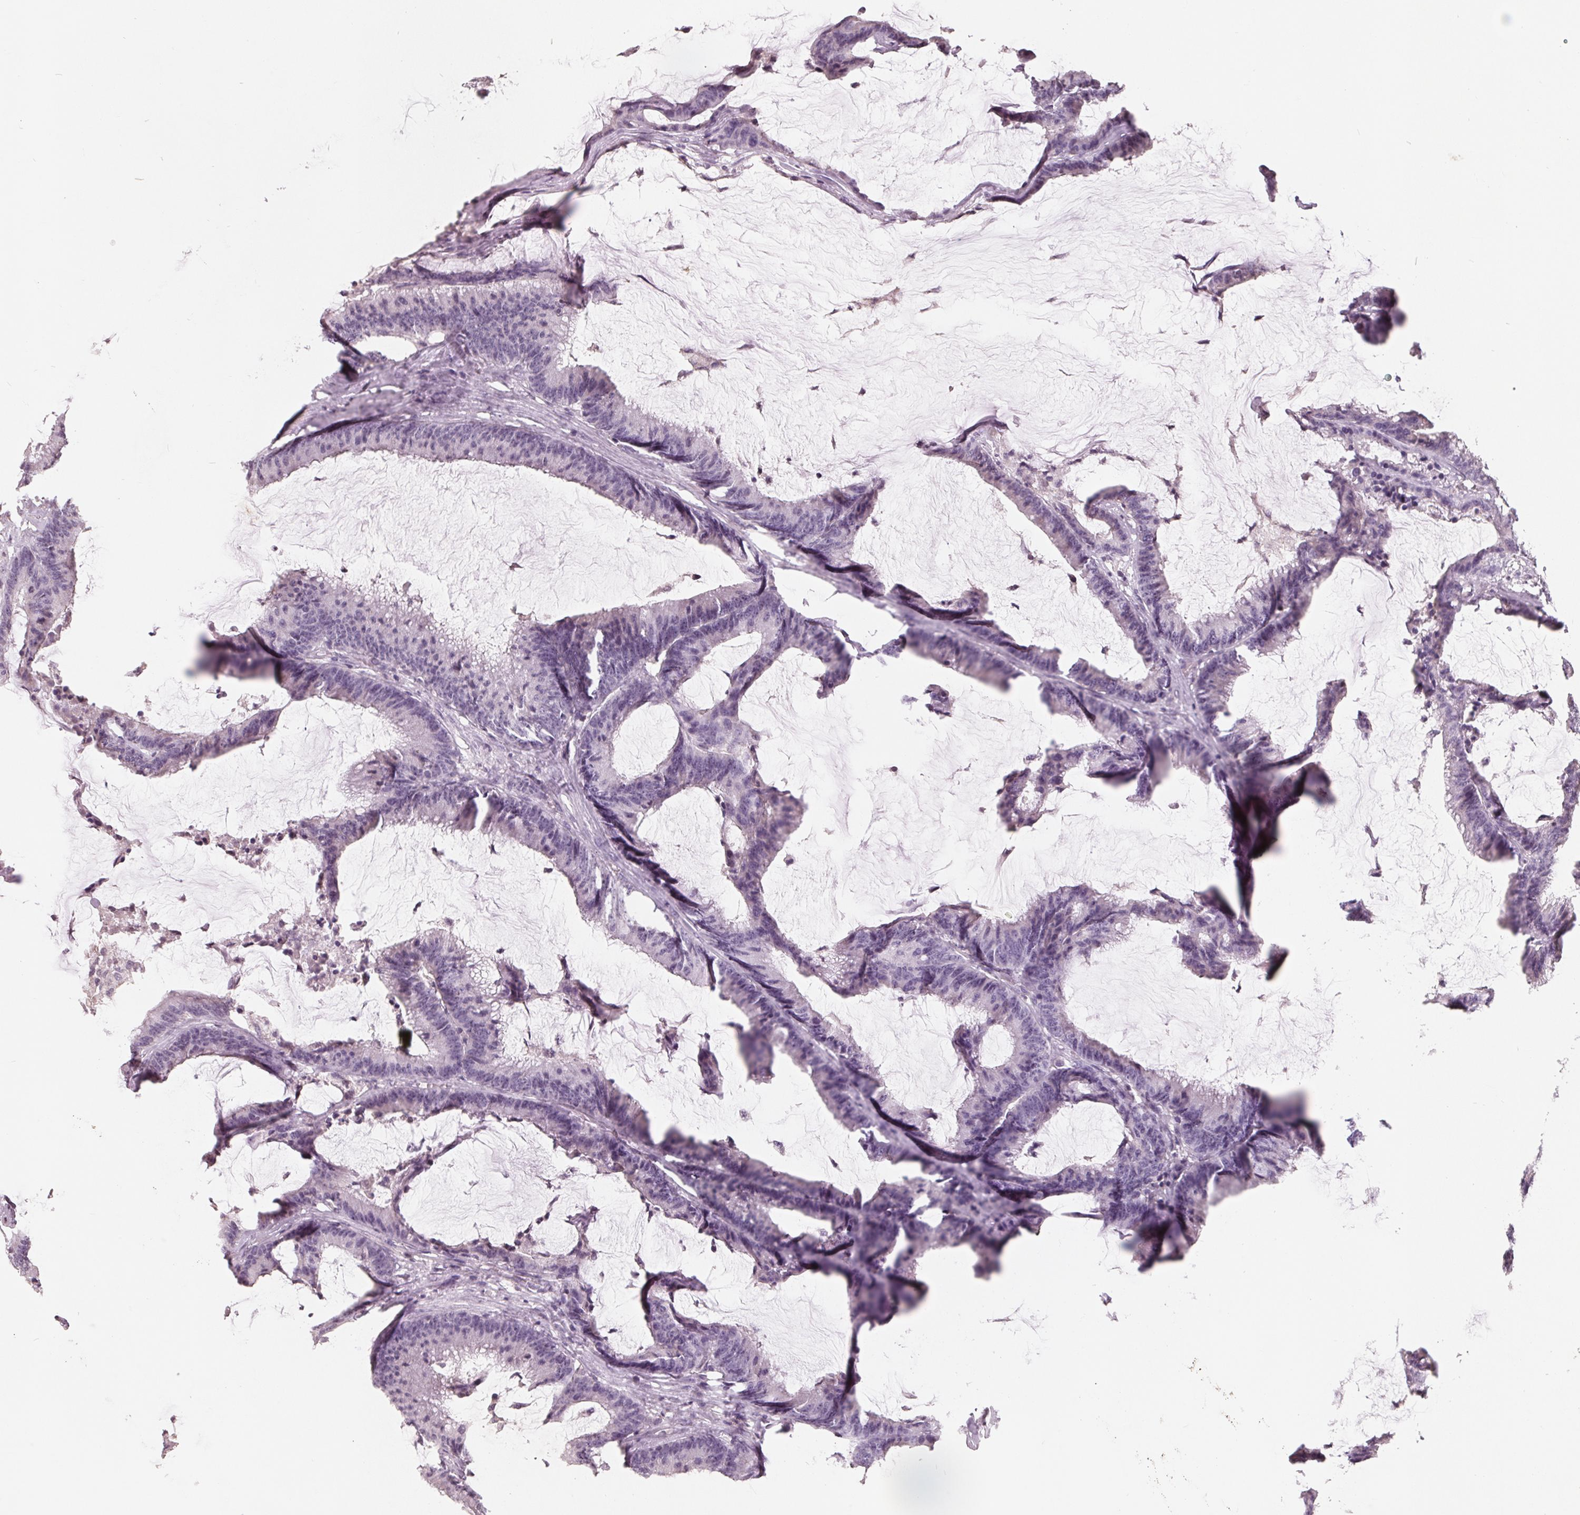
{"staining": {"intensity": "negative", "quantity": "none", "location": "none"}, "tissue": "colorectal cancer", "cell_type": "Tumor cells", "image_type": "cancer", "snomed": [{"axis": "morphology", "description": "Adenocarcinoma, NOS"}, {"axis": "topography", "description": "Colon"}], "caption": "Immunohistochemical staining of adenocarcinoma (colorectal) displays no significant positivity in tumor cells. Nuclei are stained in blue.", "gene": "FTCD", "patient": {"sex": "female", "age": 78}}